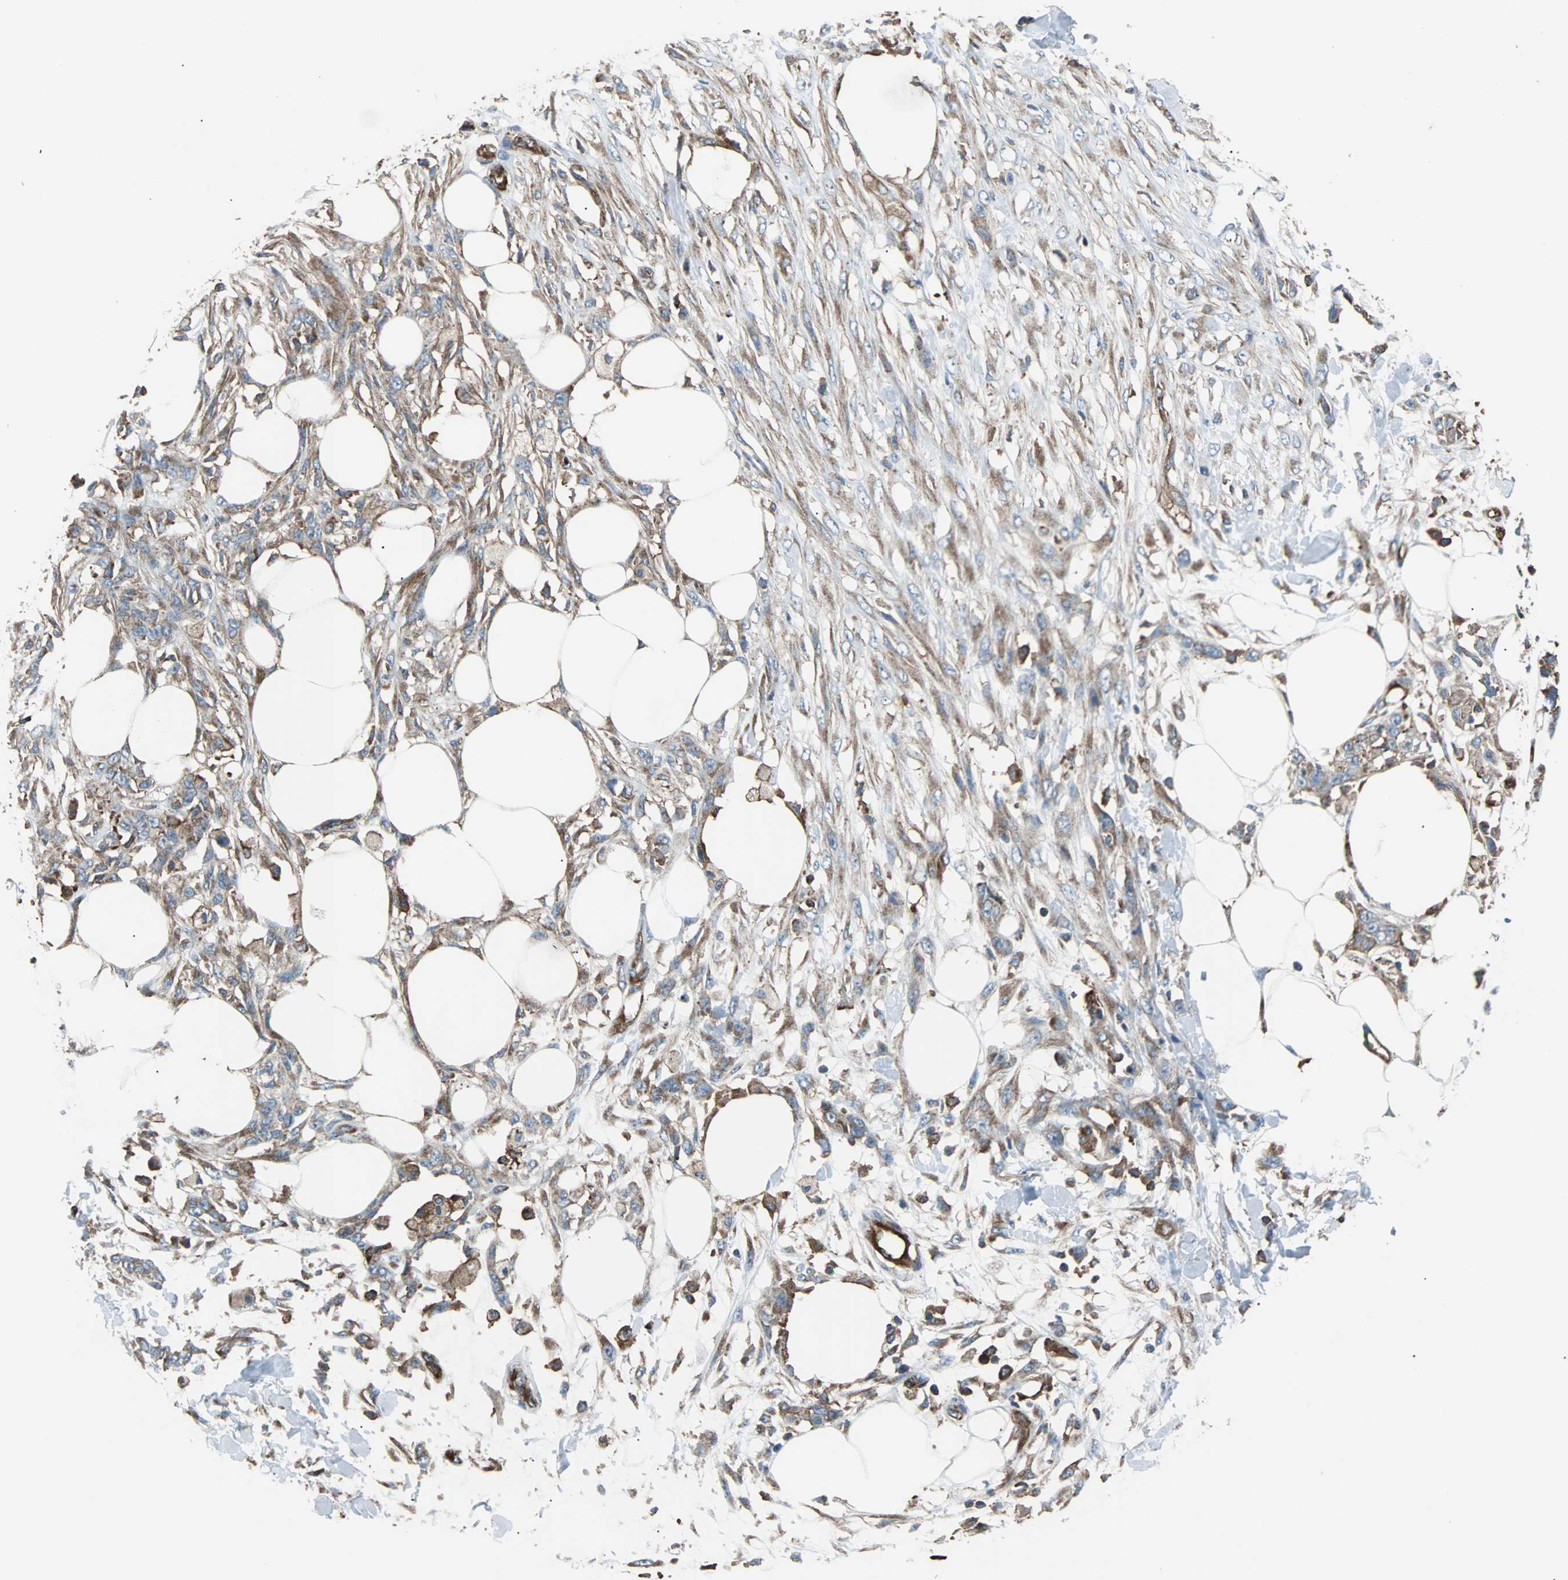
{"staining": {"intensity": "weak", "quantity": ">75%", "location": "cytoplasmic/membranous"}, "tissue": "skin cancer", "cell_type": "Tumor cells", "image_type": "cancer", "snomed": [{"axis": "morphology", "description": "Squamous cell carcinoma, NOS"}, {"axis": "topography", "description": "Skin"}], "caption": "Immunohistochemical staining of human skin squamous cell carcinoma displays weak cytoplasmic/membranous protein expression in about >75% of tumor cells.", "gene": "PLCG2", "patient": {"sex": "female", "age": 59}}